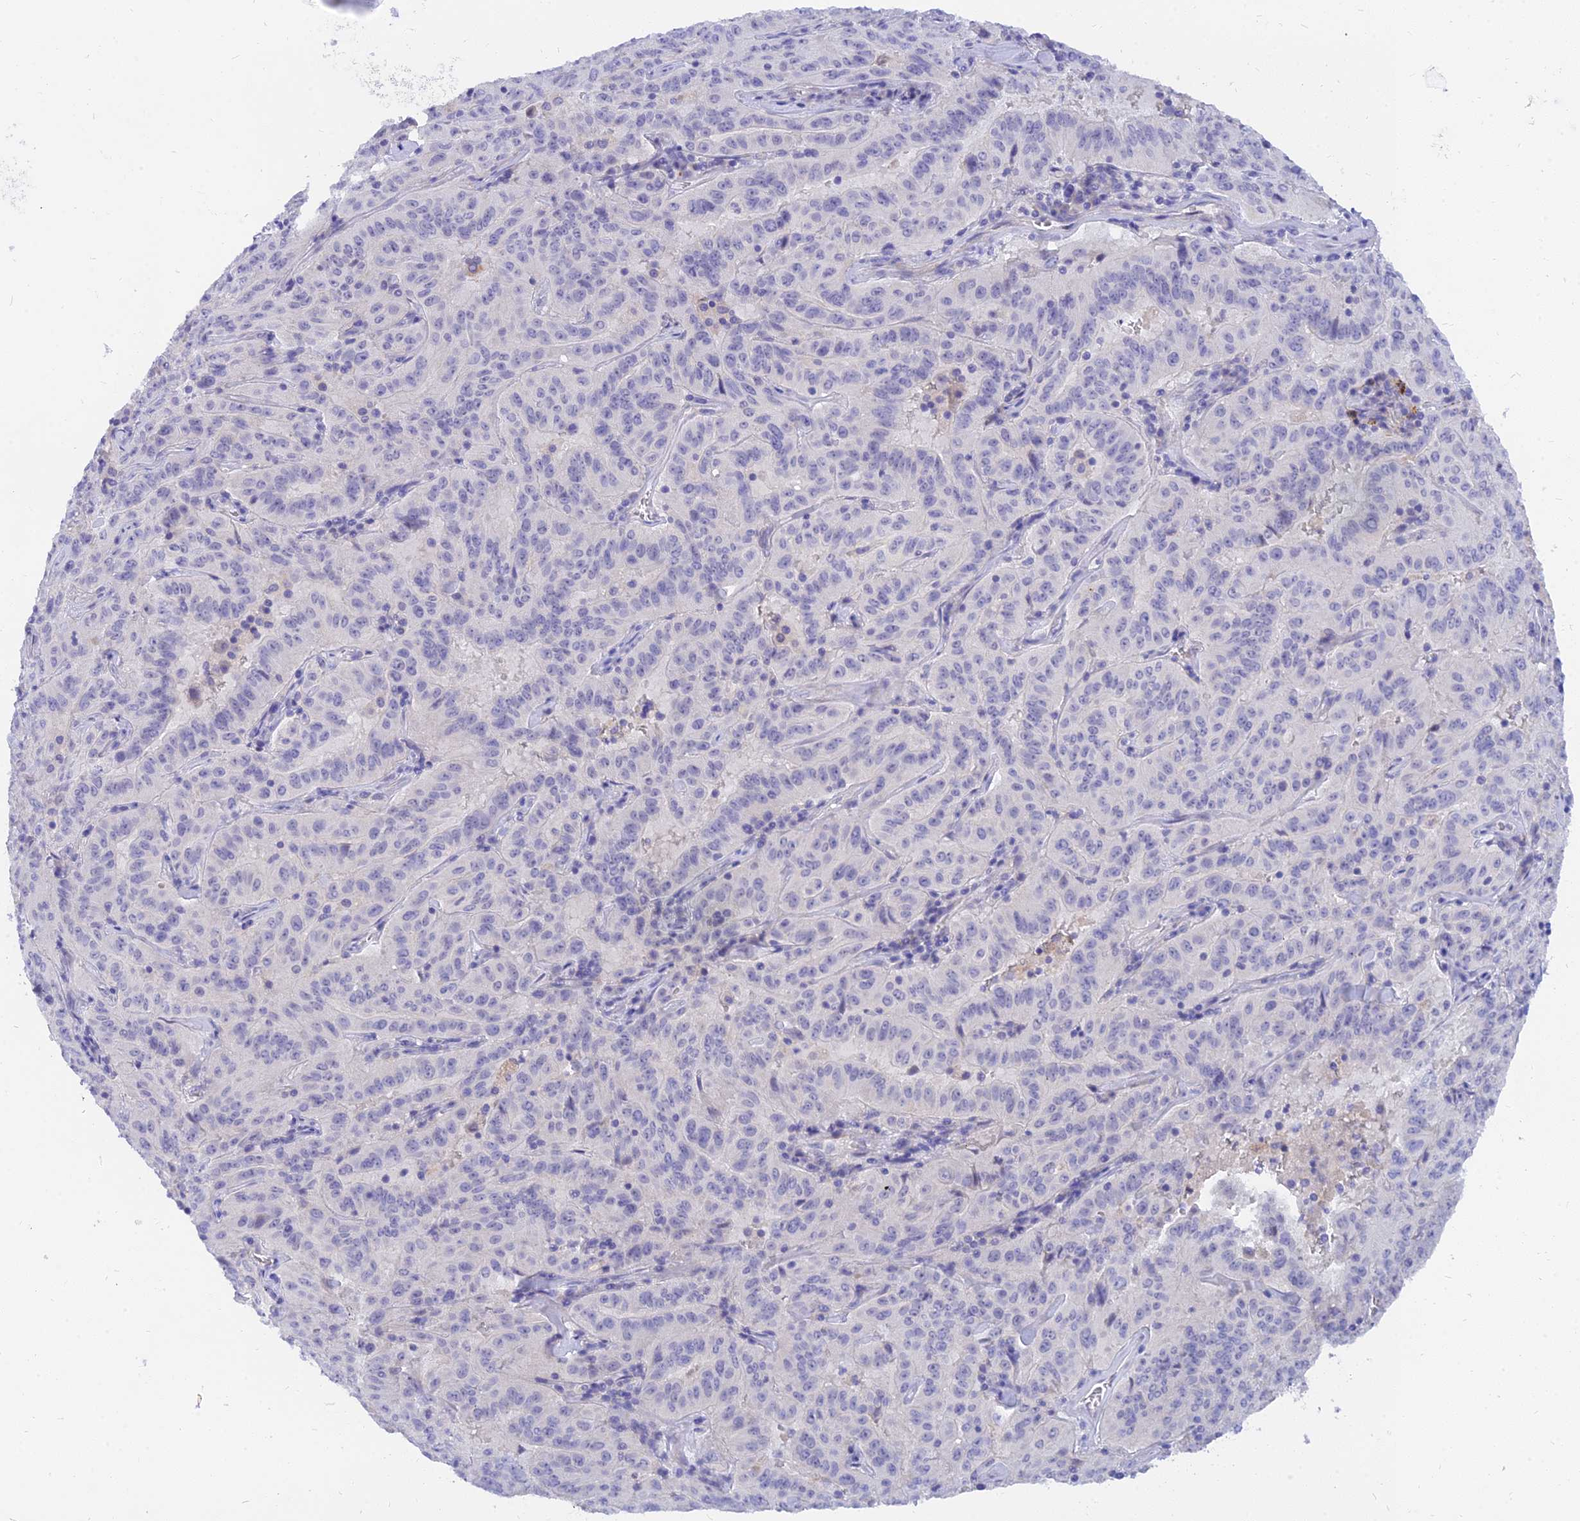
{"staining": {"intensity": "negative", "quantity": "none", "location": "none"}, "tissue": "pancreatic cancer", "cell_type": "Tumor cells", "image_type": "cancer", "snomed": [{"axis": "morphology", "description": "Adenocarcinoma, NOS"}, {"axis": "topography", "description": "Pancreas"}], "caption": "Tumor cells are negative for brown protein staining in adenocarcinoma (pancreatic).", "gene": "TMEM161B", "patient": {"sex": "male", "age": 63}}